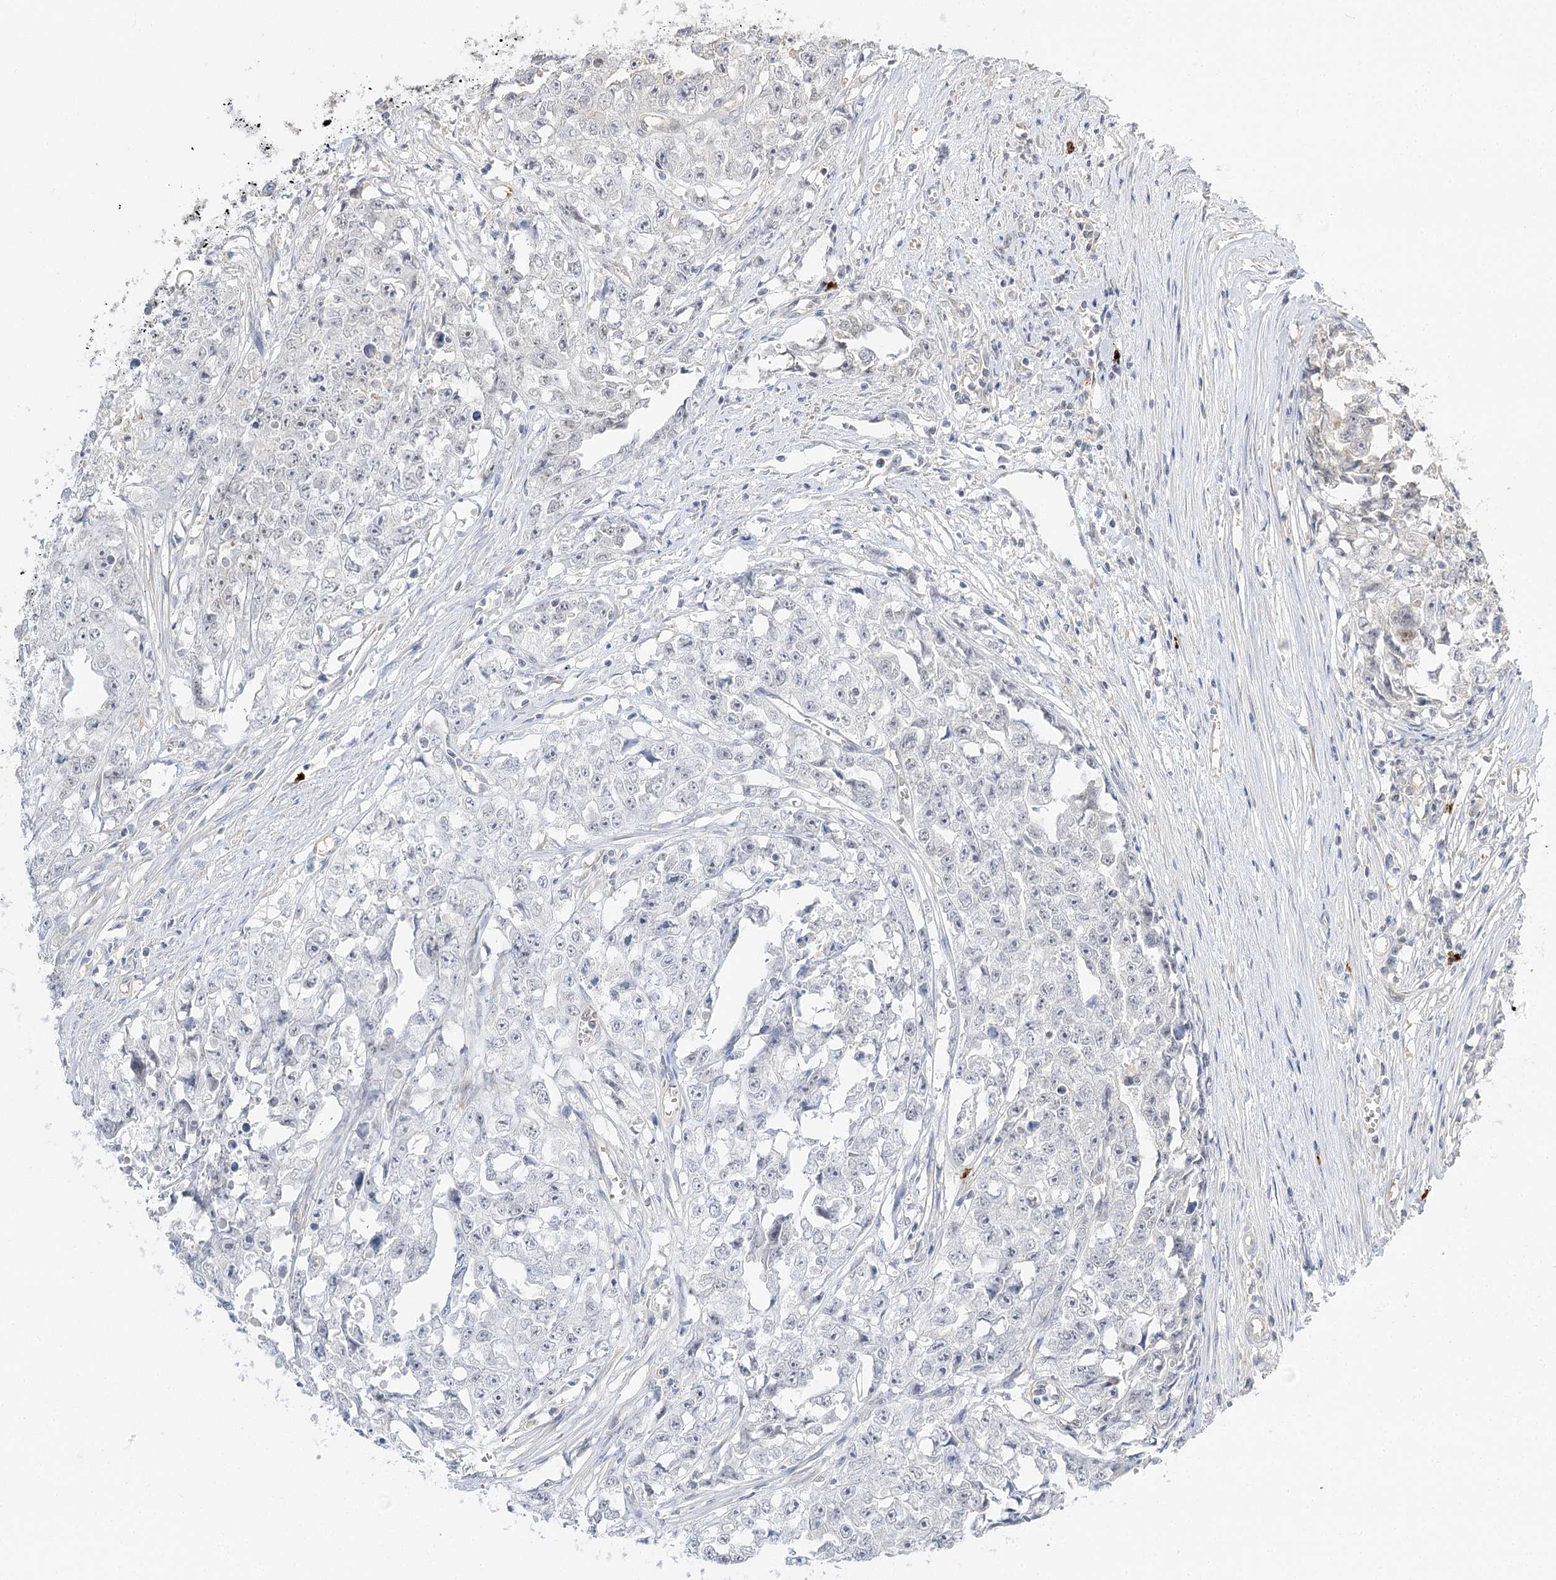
{"staining": {"intensity": "negative", "quantity": "none", "location": "none"}, "tissue": "testis cancer", "cell_type": "Tumor cells", "image_type": "cancer", "snomed": [{"axis": "morphology", "description": "Seminoma, NOS"}, {"axis": "morphology", "description": "Carcinoma, Embryonal, NOS"}, {"axis": "topography", "description": "Testis"}], "caption": "Testis embryonal carcinoma was stained to show a protein in brown. There is no significant positivity in tumor cells.", "gene": "GUCY2C", "patient": {"sex": "male", "age": 43}}